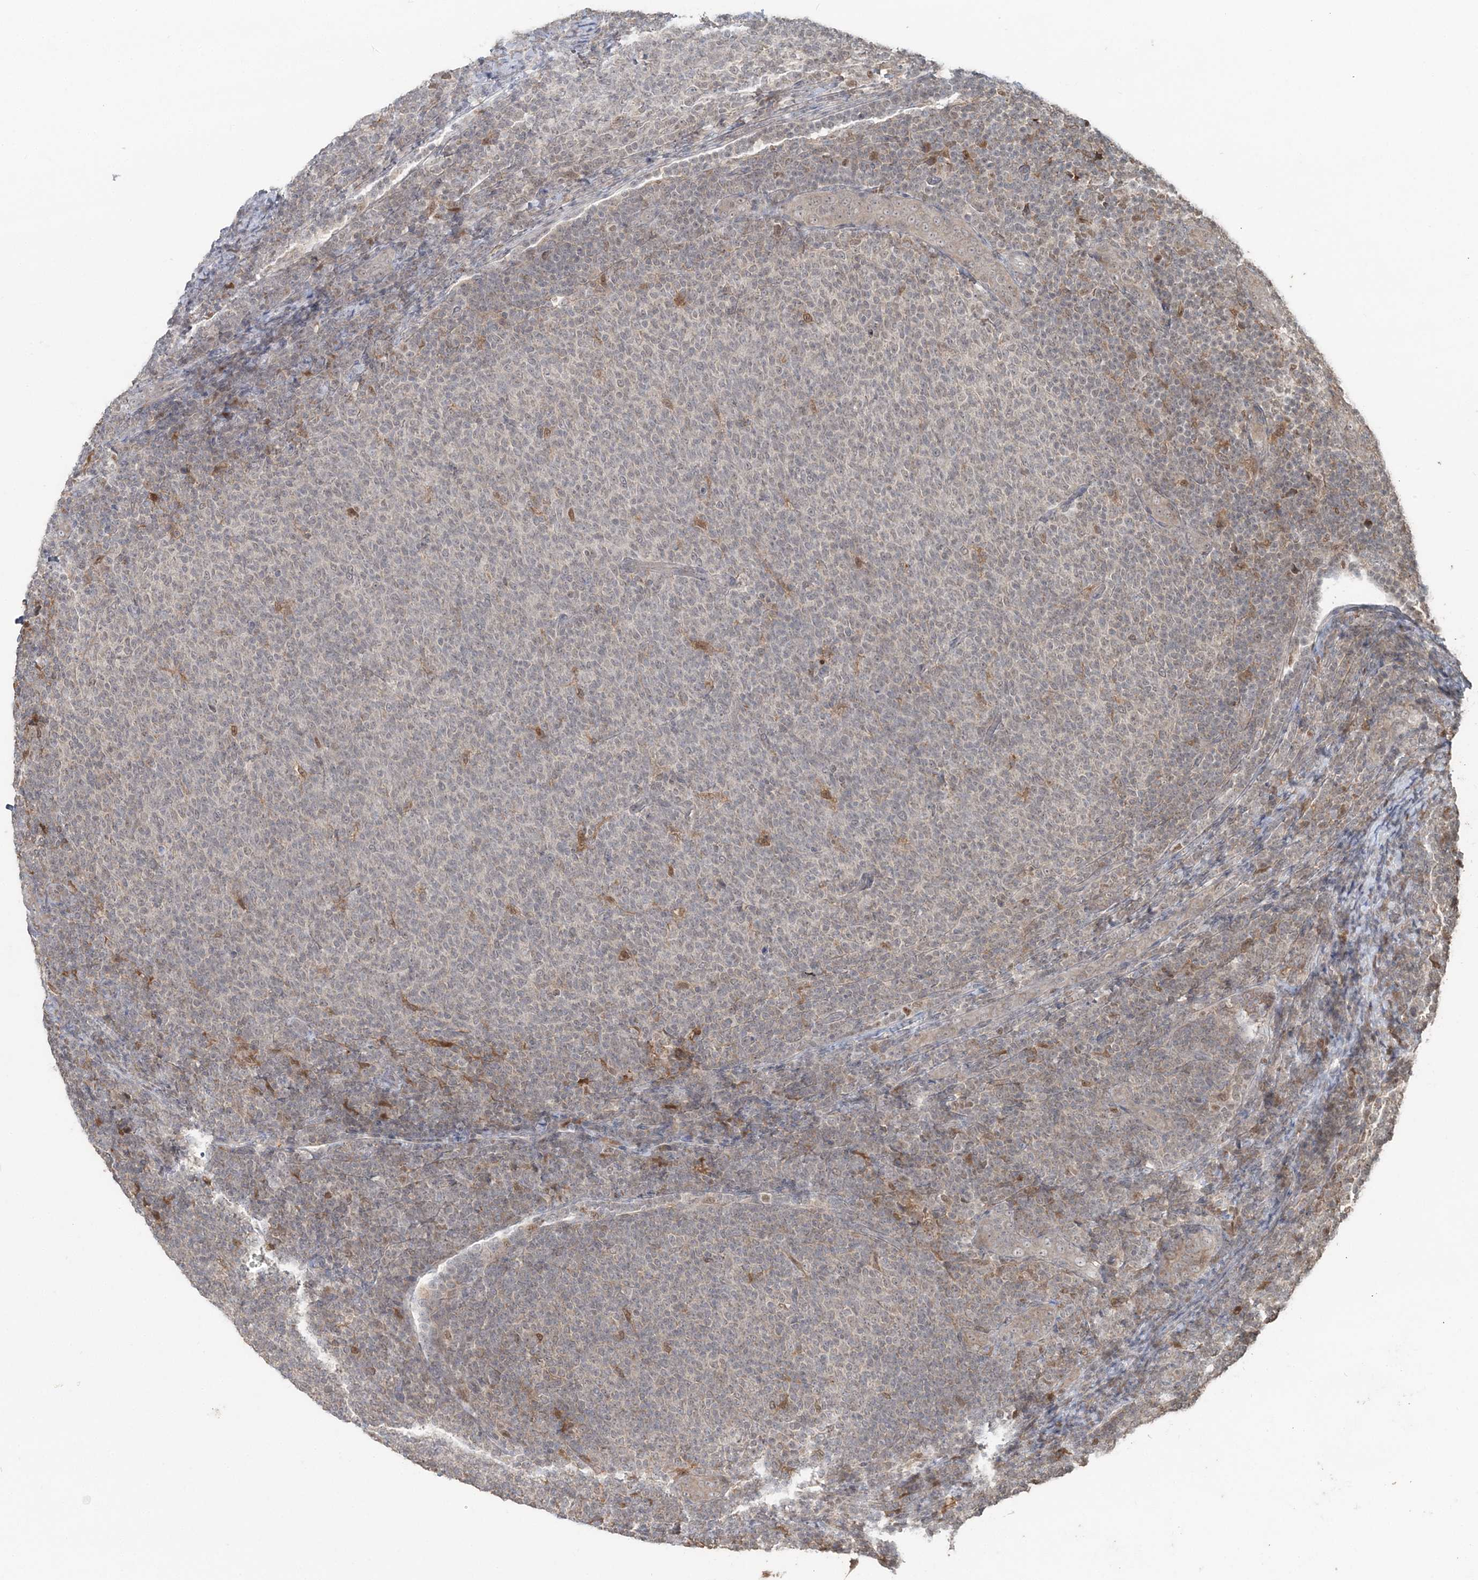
{"staining": {"intensity": "weak", "quantity": "<25%", "location": "nuclear"}, "tissue": "lymphoma", "cell_type": "Tumor cells", "image_type": "cancer", "snomed": [{"axis": "morphology", "description": "Malignant lymphoma, non-Hodgkin's type, Low grade"}, {"axis": "topography", "description": "Lymph node"}], "caption": "IHC photomicrograph of neoplastic tissue: low-grade malignant lymphoma, non-Hodgkin's type stained with DAB exhibits no significant protein staining in tumor cells. (DAB immunohistochemistry visualized using brightfield microscopy, high magnification).", "gene": "SLU7", "patient": {"sex": "male", "age": 66}}